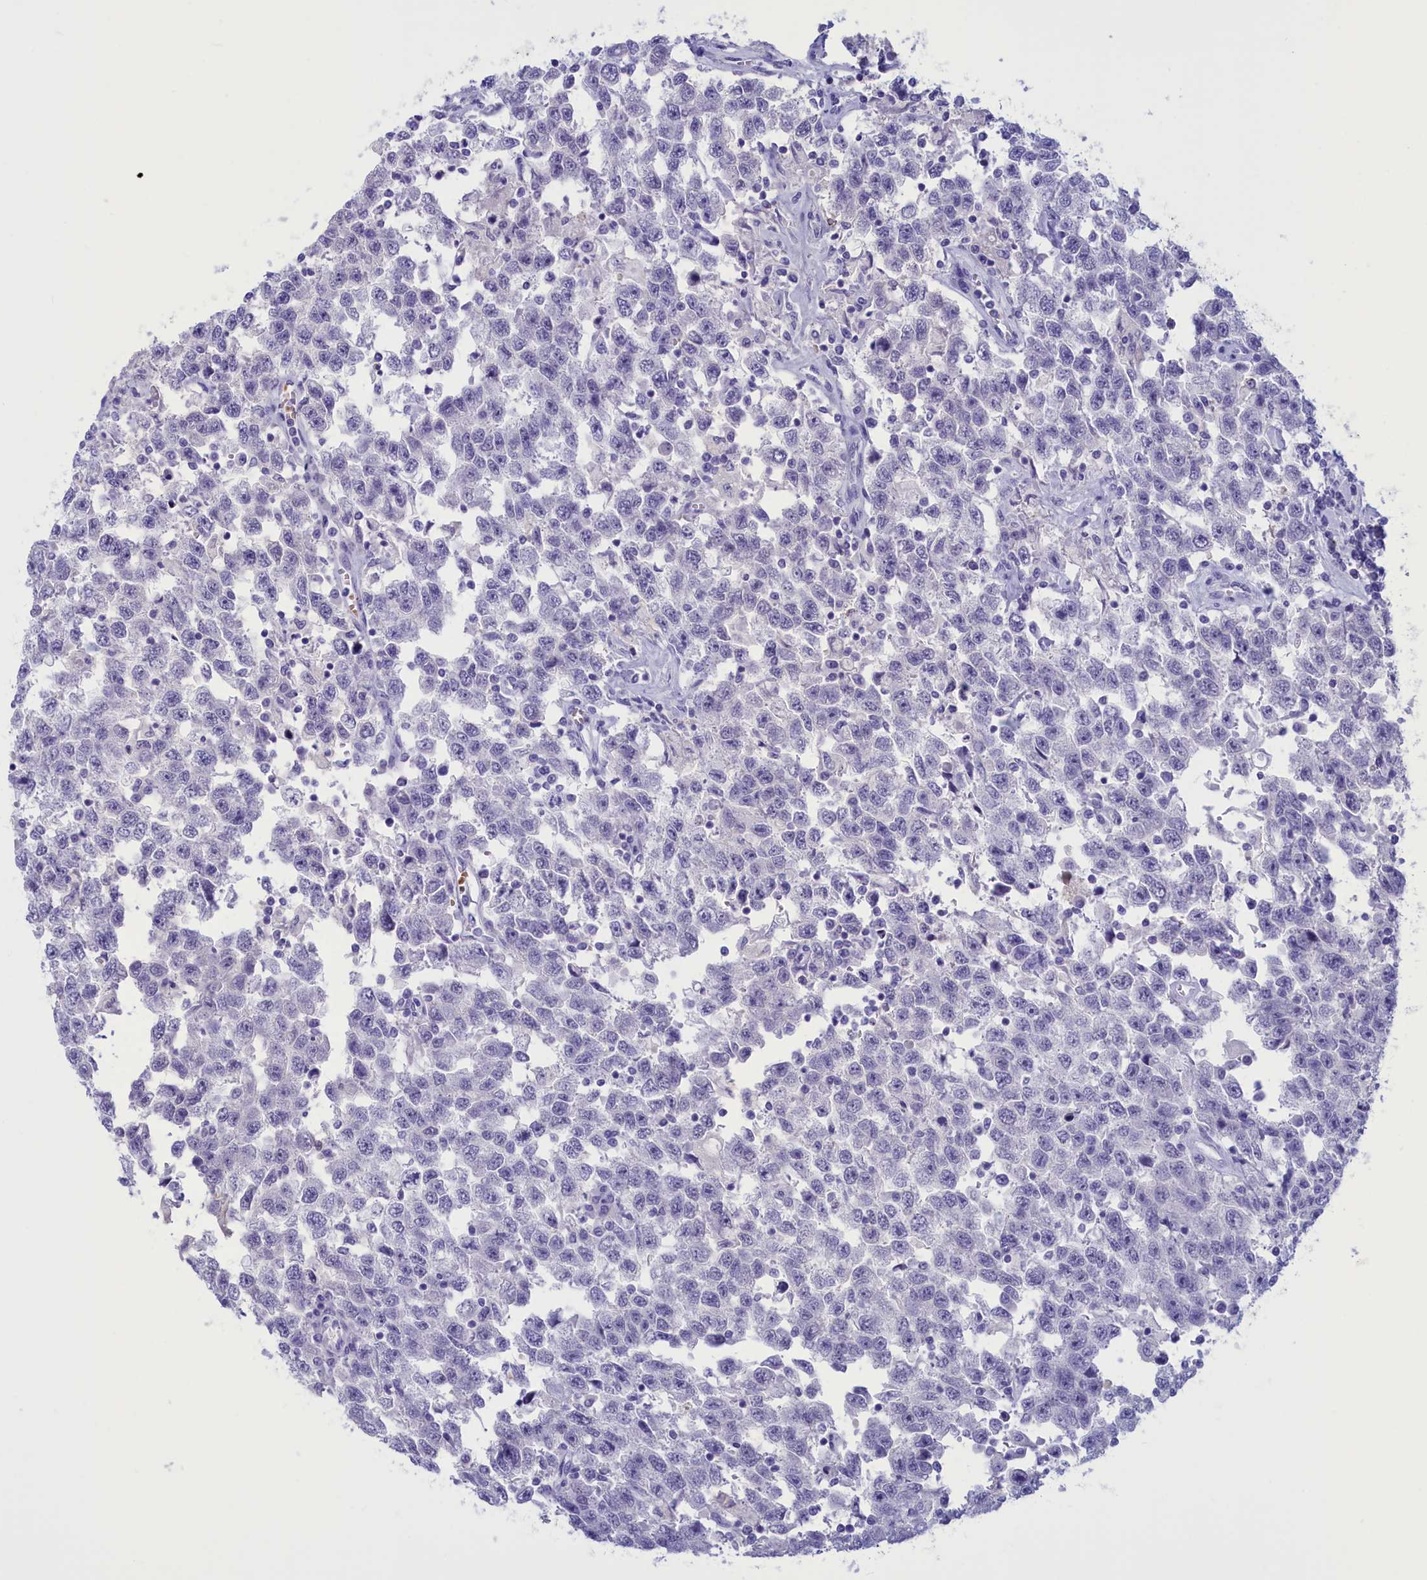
{"staining": {"intensity": "negative", "quantity": "none", "location": "none"}, "tissue": "testis cancer", "cell_type": "Tumor cells", "image_type": "cancer", "snomed": [{"axis": "morphology", "description": "Seminoma, NOS"}, {"axis": "topography", "description": "Testis"}], "caption": "Immunohistochemistry photomicrograph of testis cancer stained for a protein (brown), which demonstrates no positivity in tumor cells. The staining is performed using DAB brown chromogen with nuclei counter-stained in using hematoxylin.", "gene": "GAPDHS", "patient": {"sex": "male", "age": 41}}